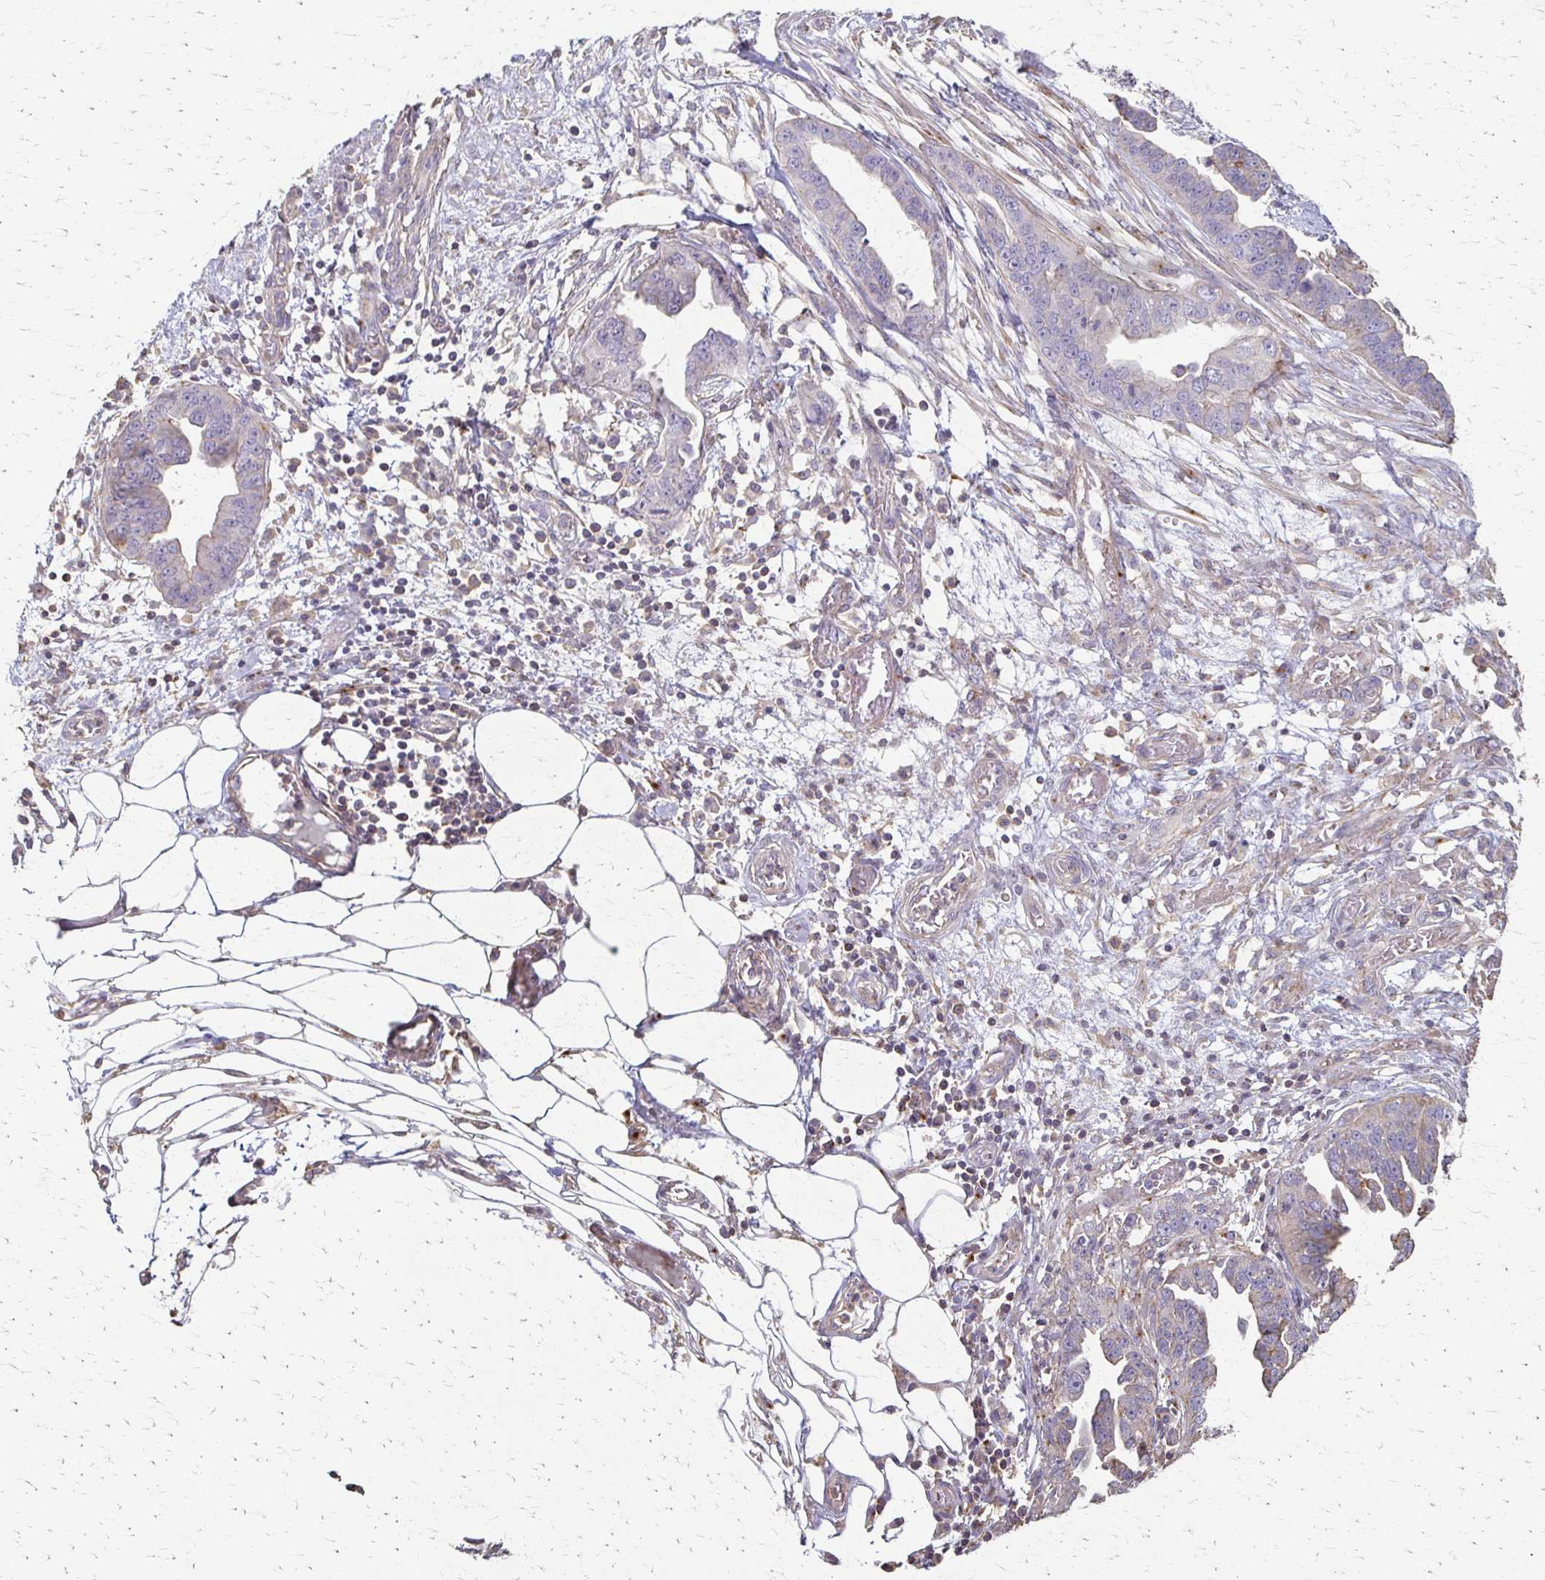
{"staining": {"intensity": "negative", "quantity": "none", "location": "none"}, "tissue": "ovarian cancer", "cell_type": "Tumor cells", "image_type": "cancer", "snomed": [{"axis": "morphology", "description": "Cystadenocarcinoma, serous, NOS"}, {"axis": "topography", "description": "Ovary"}], "caption": "This is an immunohistochemistry (IHC) image of human ovarian cancer (serous cystadenocarcinoma). There is no expression in tumor cells.", "gene": "C1QTNF7", "patient": {"sex": "female", "age": 75}}